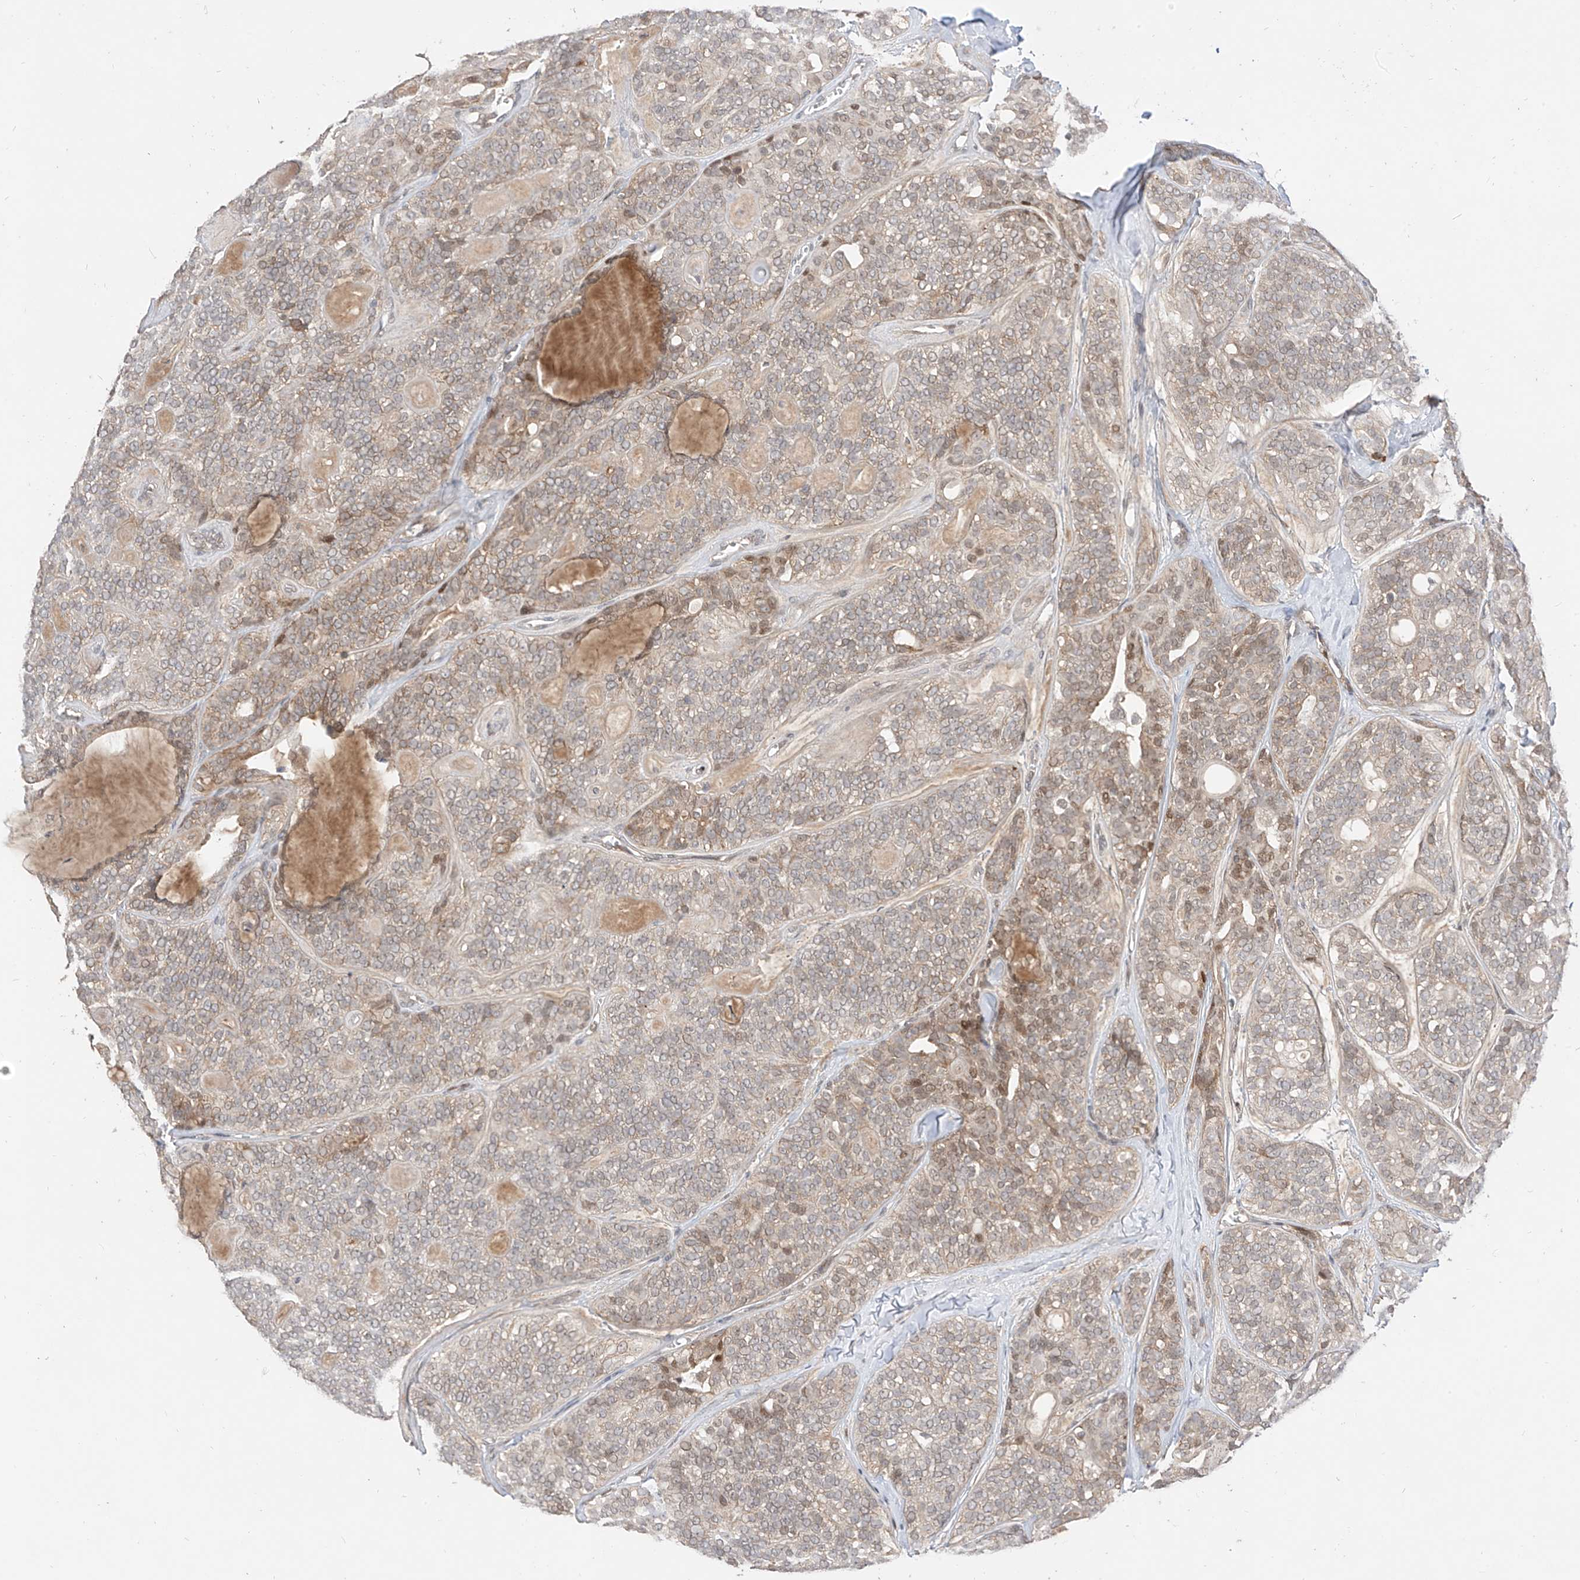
{"staining": {"intensity": "weak", "quantity": "<25%", "location": "cytoplasmic/membranous"}, "tissue": "head and neck cancer", "cell_type": "Tumor cells", "image_type": "cancer", "snomed": [{"axis": "morphology", "description": "Adenocarcinoma, NOS"}, {"axis": "topography", "description": "Head-Neck"}], "caption": "Immunohistochemistry (IHC) micrograph of neoplastic tissue: human head and neck cancer (adenocarcinoma) stained with DAB shows no significant protein staining in tumor cells.", "gene": "MRTFA", "patient": {"sex": "male", "age": 66}}